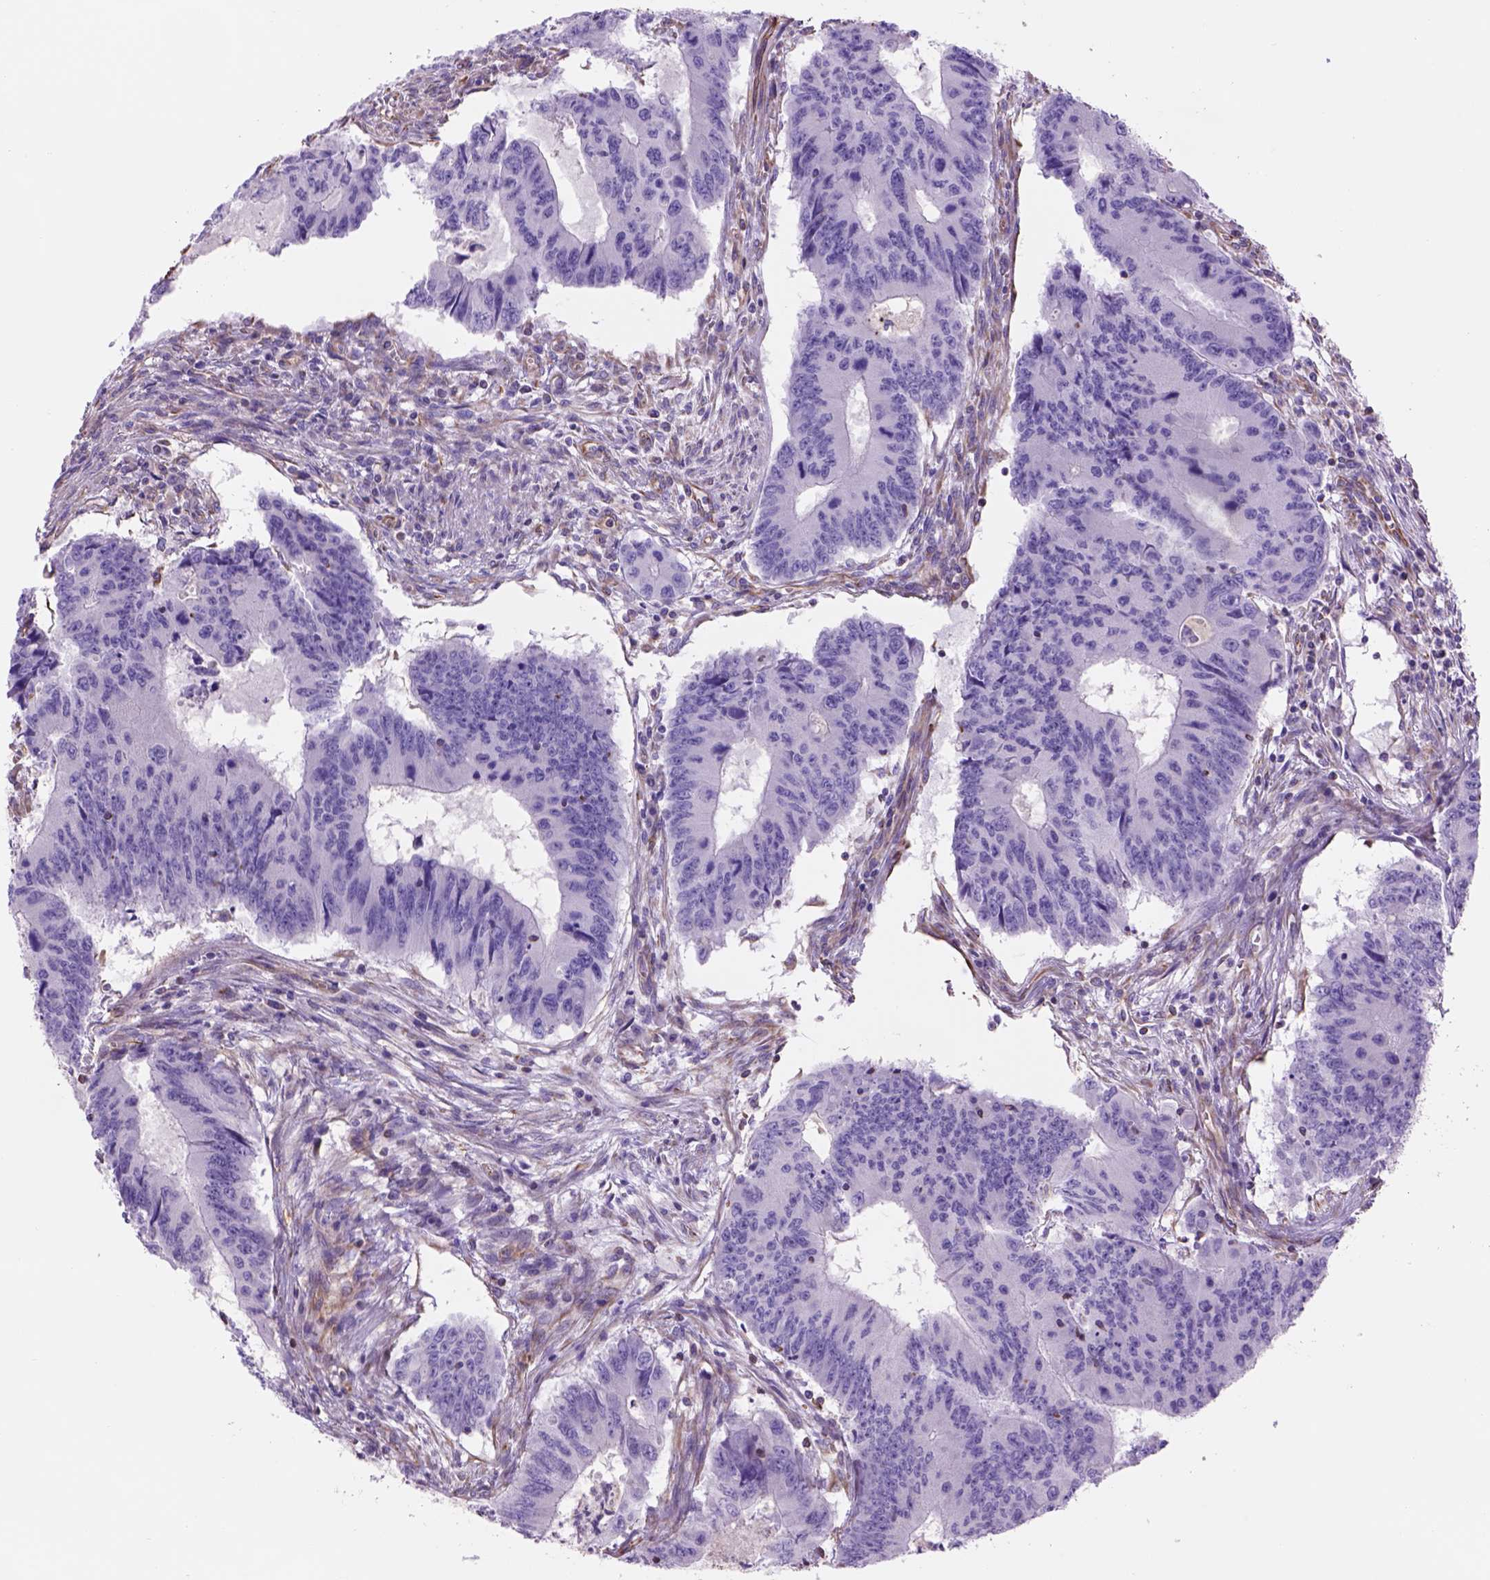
{"staining": {"intensity": "negative", "quantity": "none", "location": "none"}, "tissue": "colorectal cancer", "cell_type": "Tumor cells", "image_type": "cancer", "snomed": [{"axis": "morphology", "description": "Adenocarcinoma, NOS"}, {"axis": "topography", "description": "Colon"}], "caption": "IHC micrograph of neoplastic tissue: colorectal adenocarcinoma stained with DAB displays no significant protein expression in tumor cells.", "gene": "ZZZ3", "patient": {"sex": "male", "age": 53}}